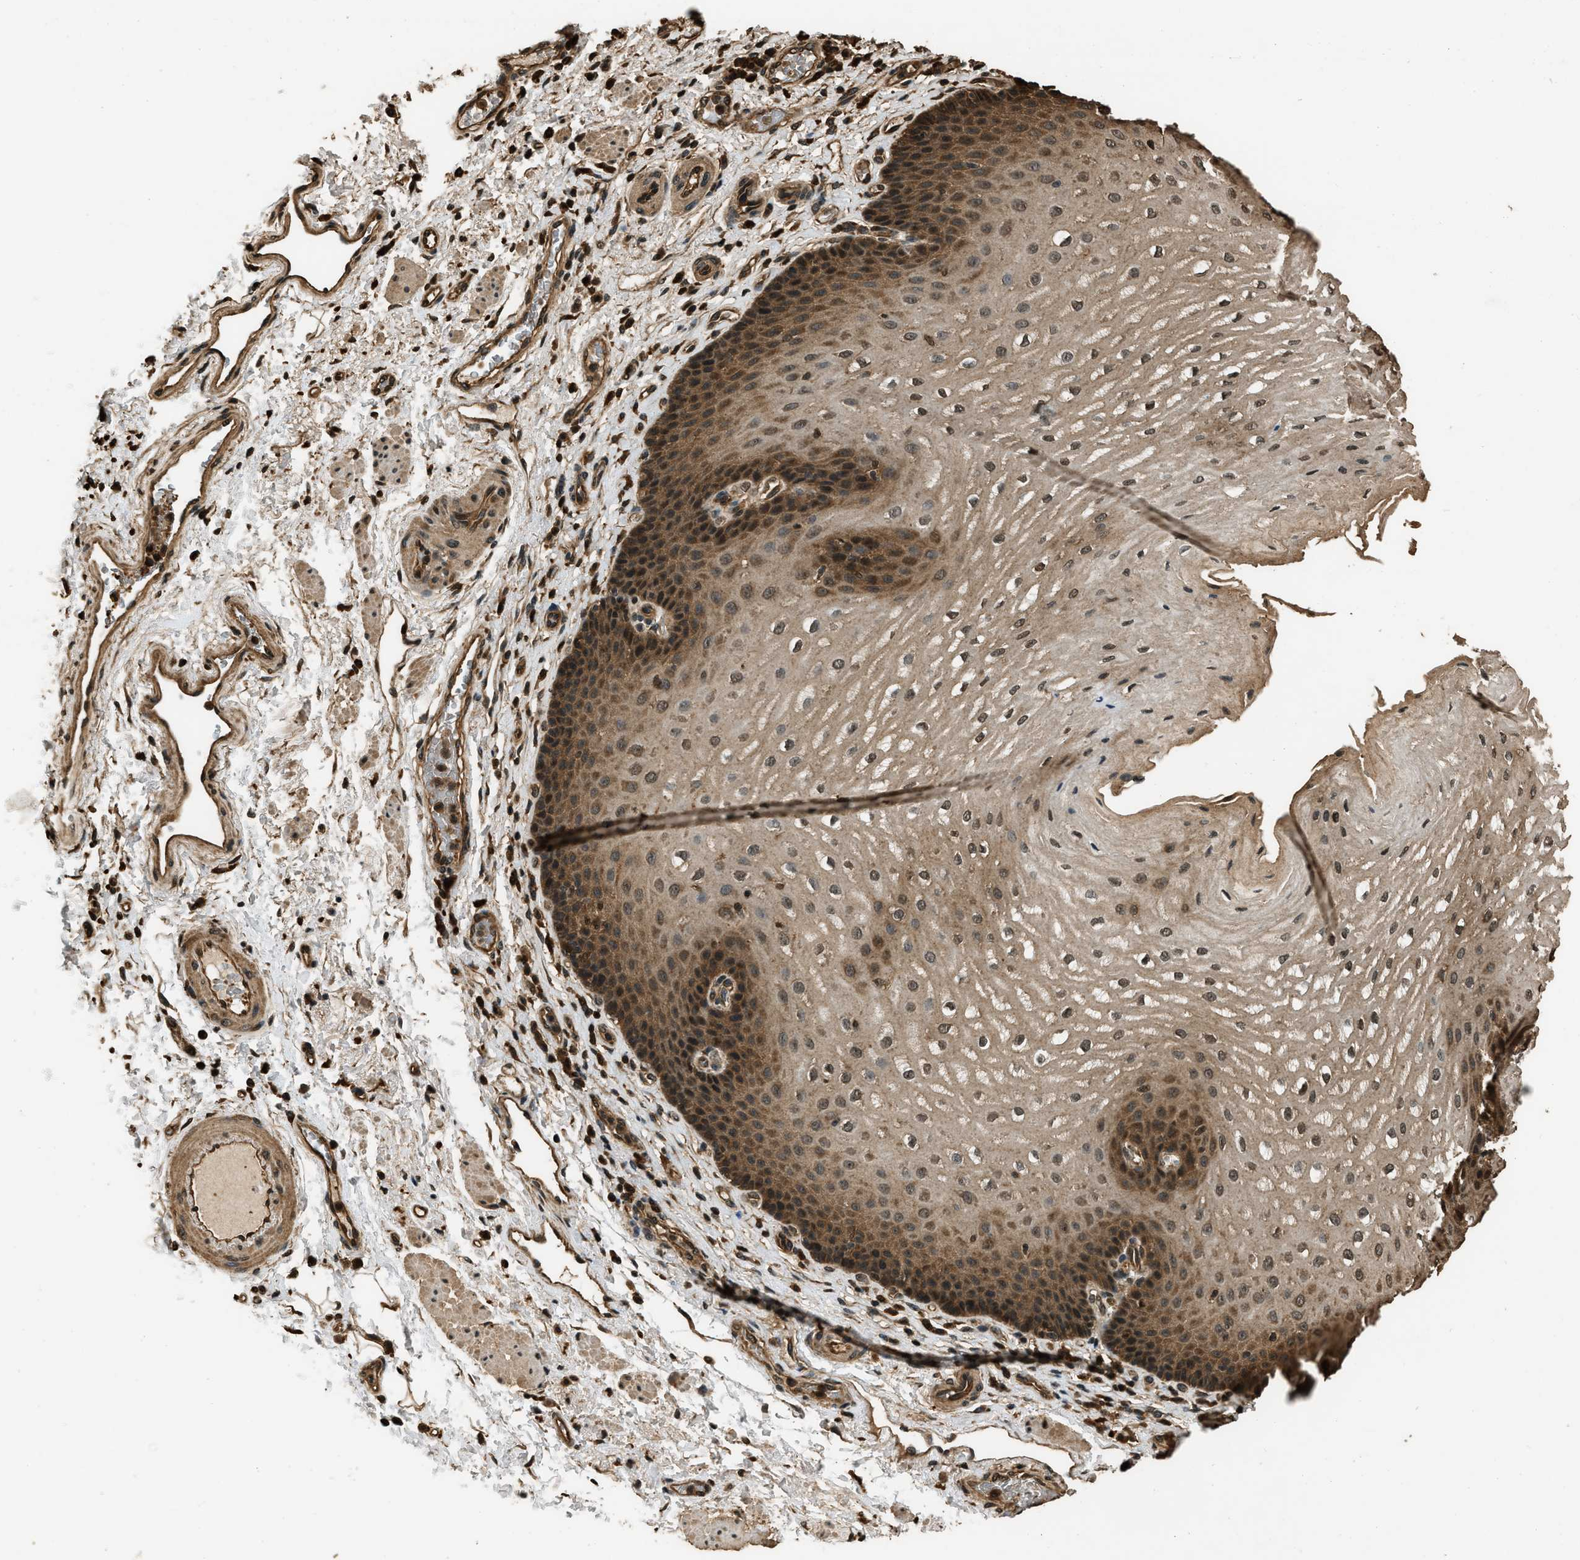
{"staining": {"intensity": "moderate", "quantity": ">75%", "location": "cytoplasmic/membranous,nuclear"}, "tissue": "esophagus", "cell_type": "Squamous epithelial cells", "image_type": "normal", "snomed": [{"axis": "morphology", "description": "Normal tissue, NOS"}, {"axis": "topography", "description": "Esophagus"}], "caption": "IHC (DAB) staining of unremarkable esophagus exhibits moderate cytoplasmic/membranous,nuclear protein positivity in approximately >75% of squamous epithelial cells.", "gene": "RAP2A", "patient": {"sex": "male", "age": 54}}